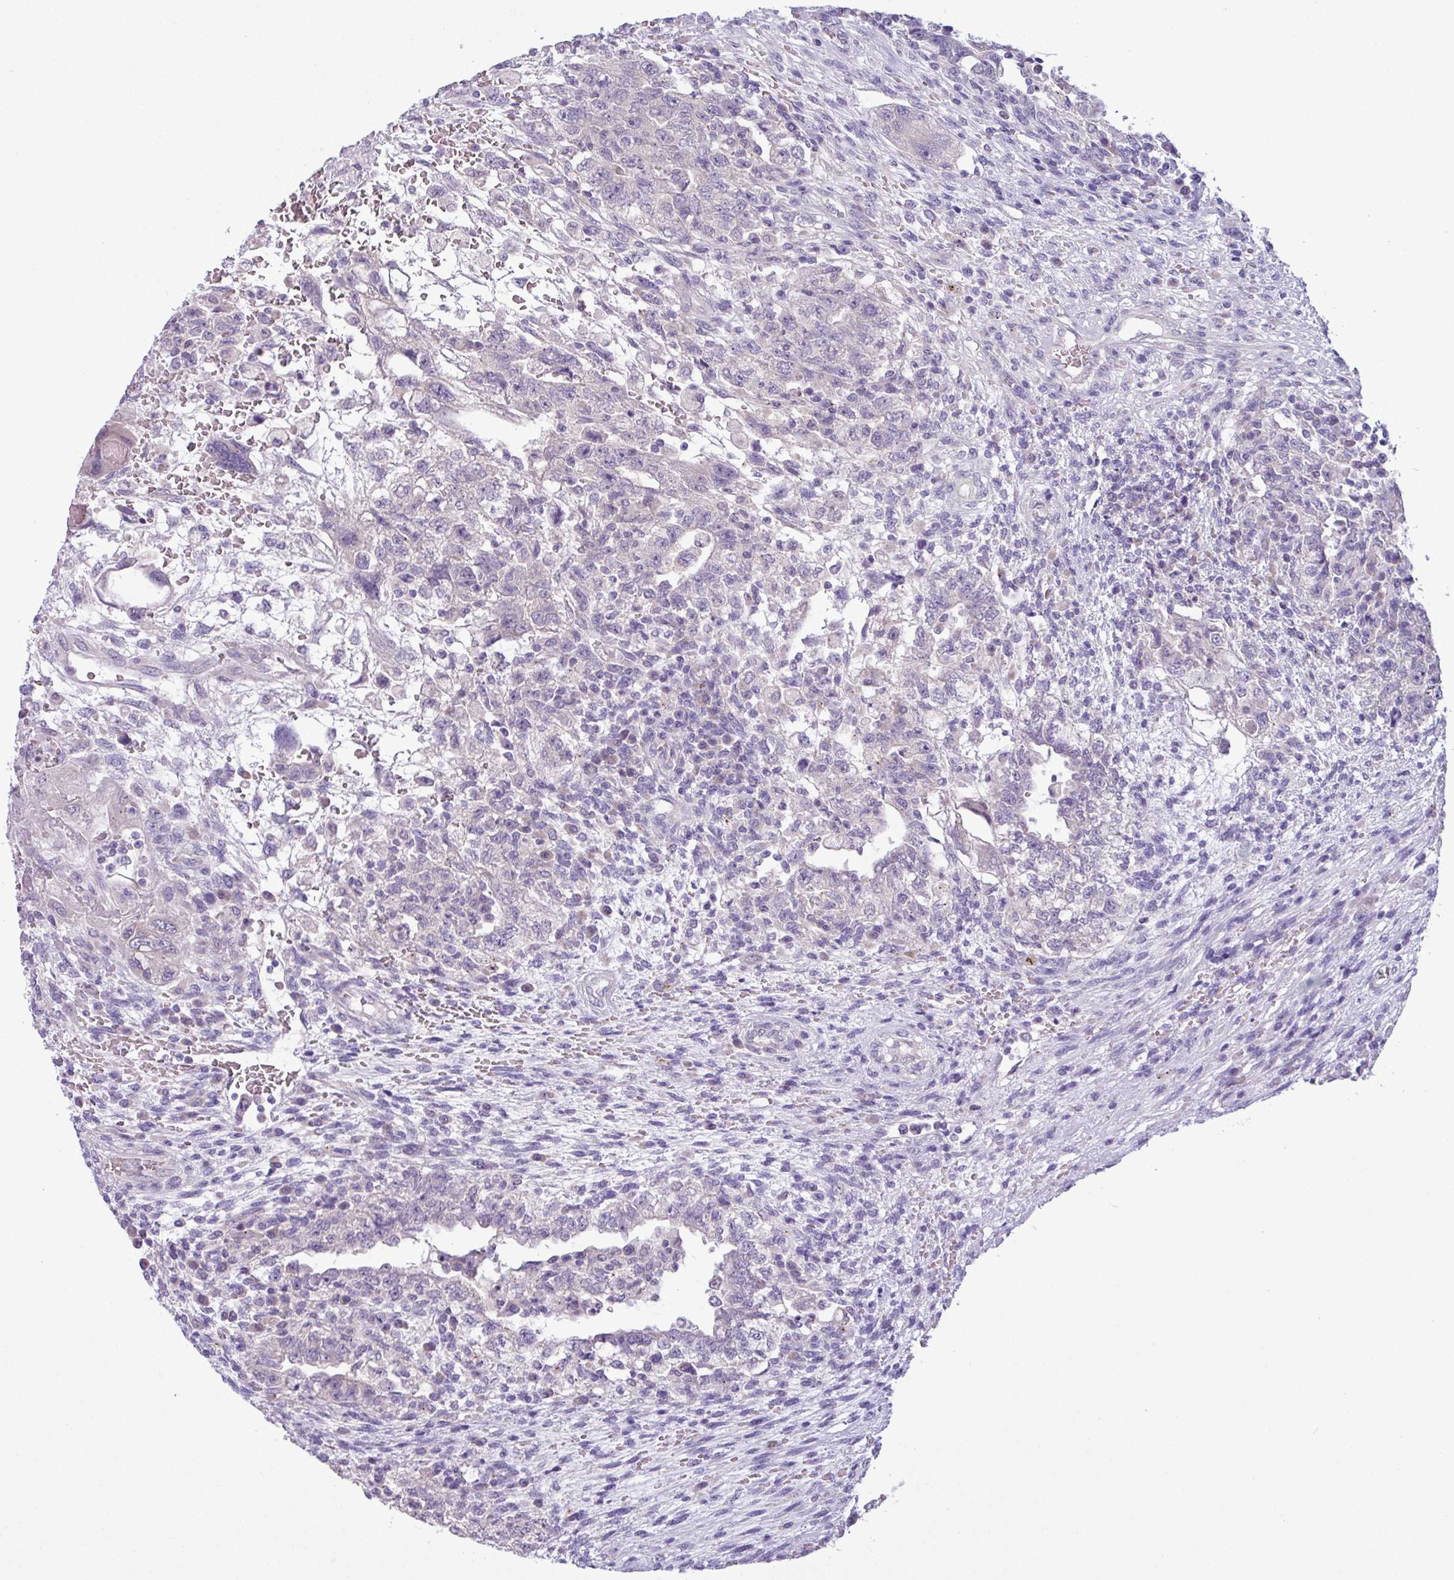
{"staining": {"intensity": "negative", "quantity": "none", "location": "none"}, "tissue": "testis cancer", "cell_type": "Tumor cells", "image_type": "cancer", "snomed": [{"axis": "morphology", "description": "Carcinoma, Embryonal, NOS"}, {"axis": "topography", "description": "Testis"}], "caption": "Tumor cells are negative for protein expression in human testis cancer. (Immunohistochemistry, brightfield microscopy, high magnification).", "gene": "C20orf27", "patient": {"sex": "male", "age": 26}}